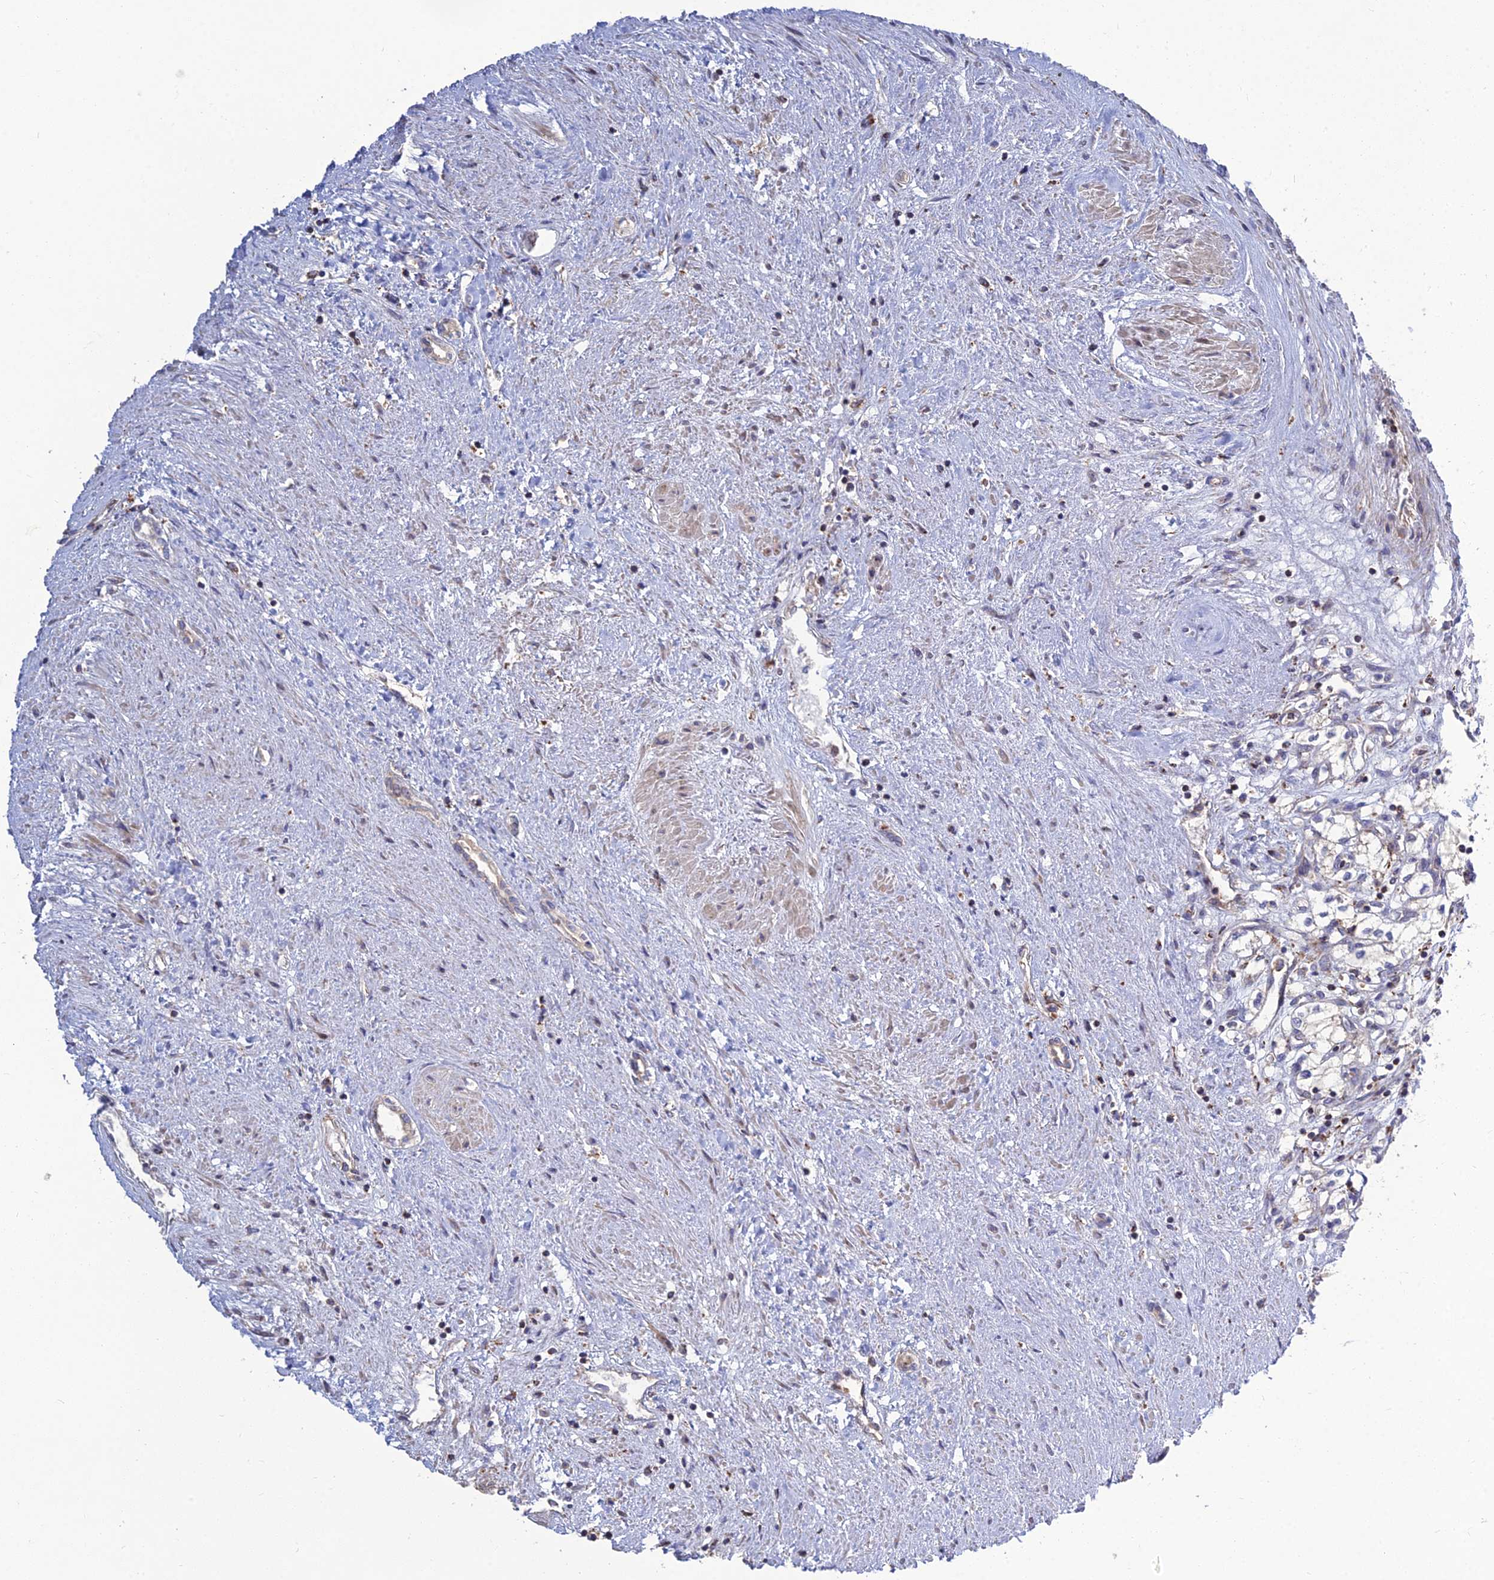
{"staining": {"intensity": "negative", "quantity": "none", "location": "none"}, "tissue": "renal cancer", "cell_type": "Tumor cells", "image_type": "cancer", "snomed": [{"axis": "morphology", "description": "Adenocarcinoma, NOS"}, {"axis": "topography", "description": "Kidney"}], "caption": "Adenocarcinoma (renal) was stained to show a protein in brown. There is no significant staining in tumor cells.", "gene": "RIC8B", "patient": {"sex": "male", "age": 59}}